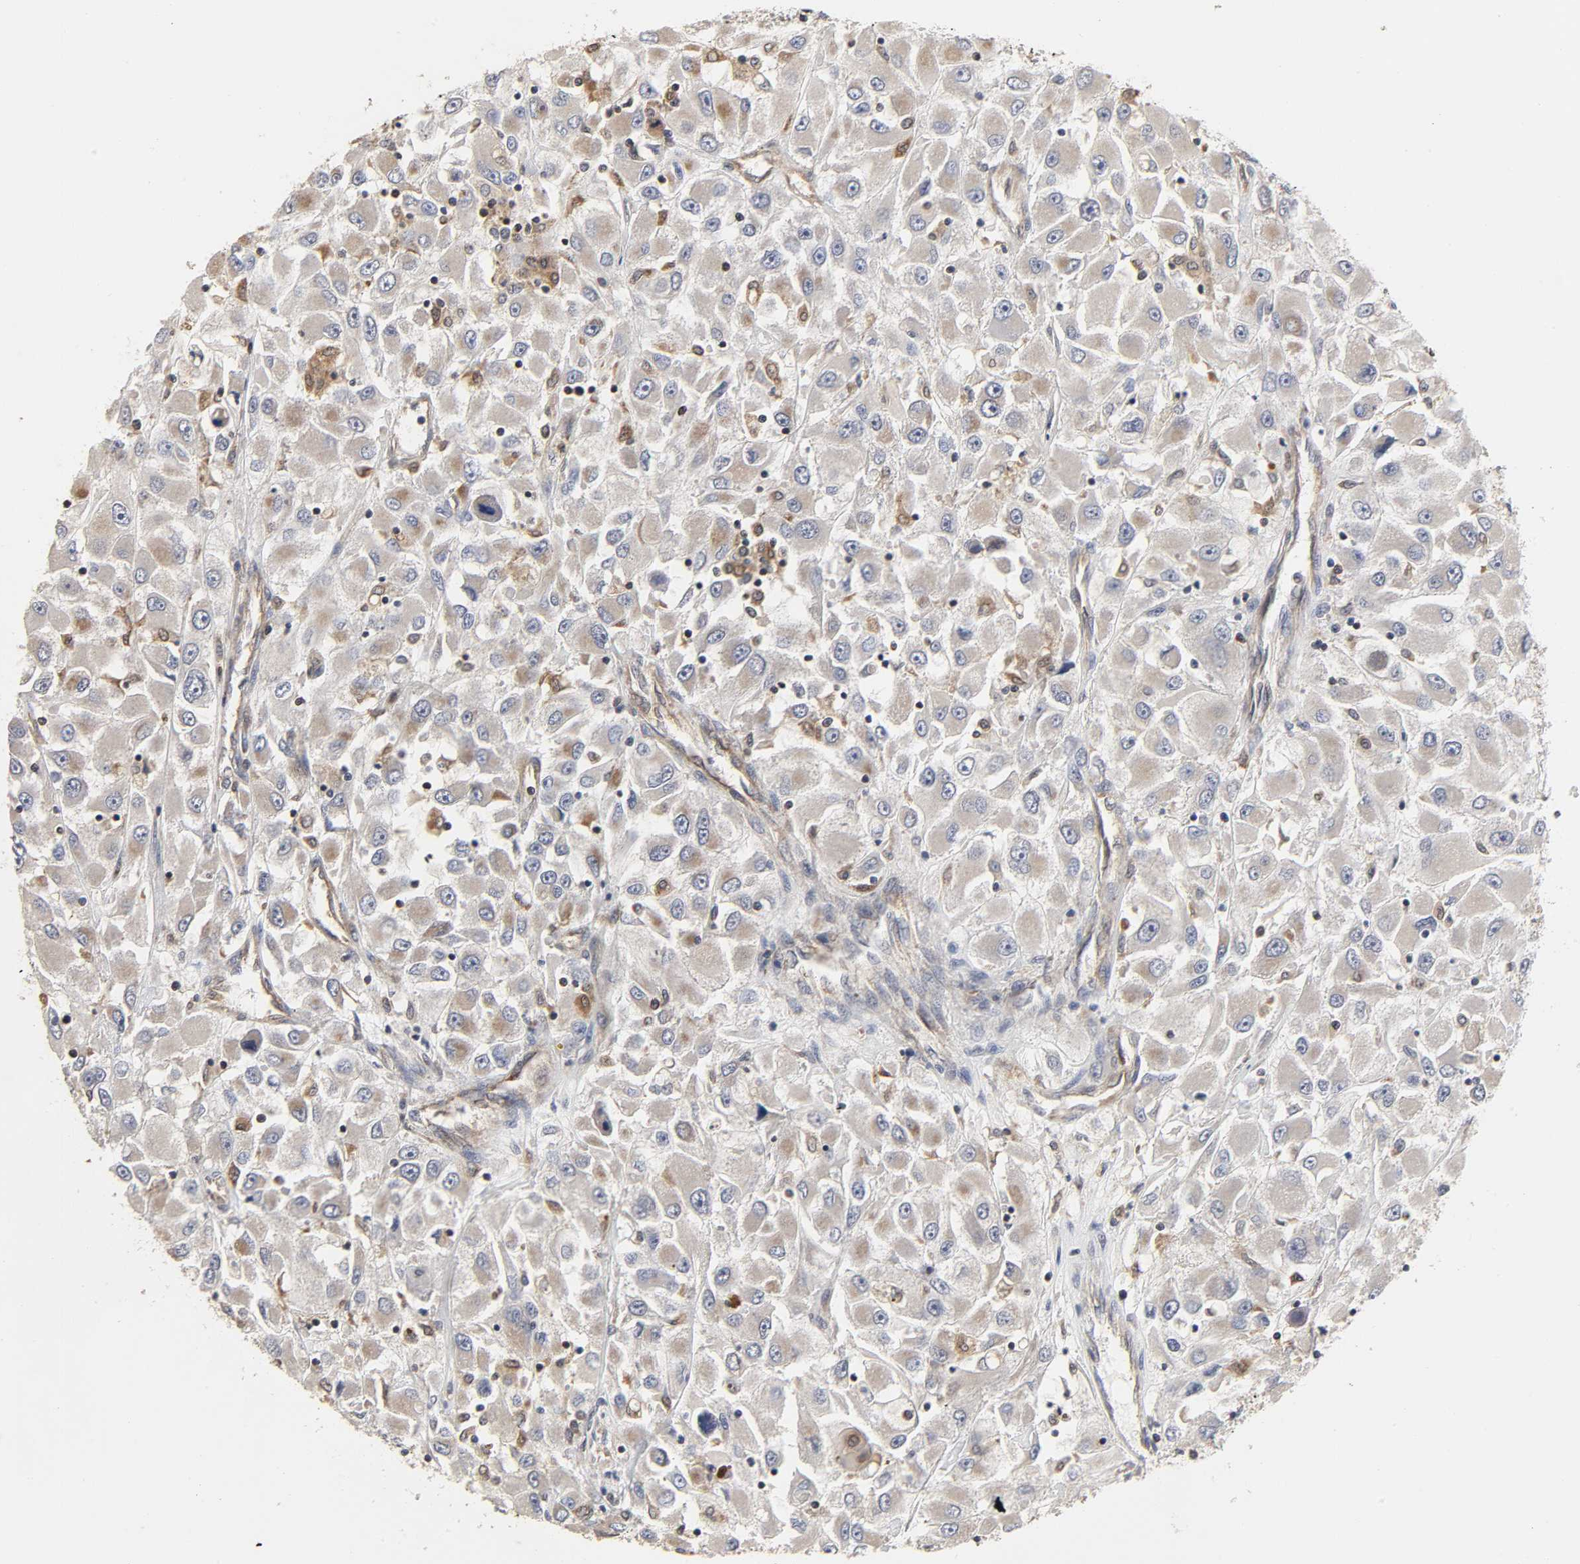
{"staining": {"intensity": "moderate", "quantity": ">75%", "location": "cytoplasmic/membranous"}, "tissue": "renal cancer", "cell_type": "Tumor cells", "image_type": "cancer", "snomed": [{"axis": "morphology", "description": "Adenocarcinoma, NOS"}, {"axis": "topography", "description": "Kidney"}], "caption": "Renal adenocarcinoma stained for a protein (brown) shows moderate cytoplasmic/membranous positive positivity in approximately >75% of tumor cells.", "gene": "COX6B1", "patient": {"sex": "female", "age": 52}}